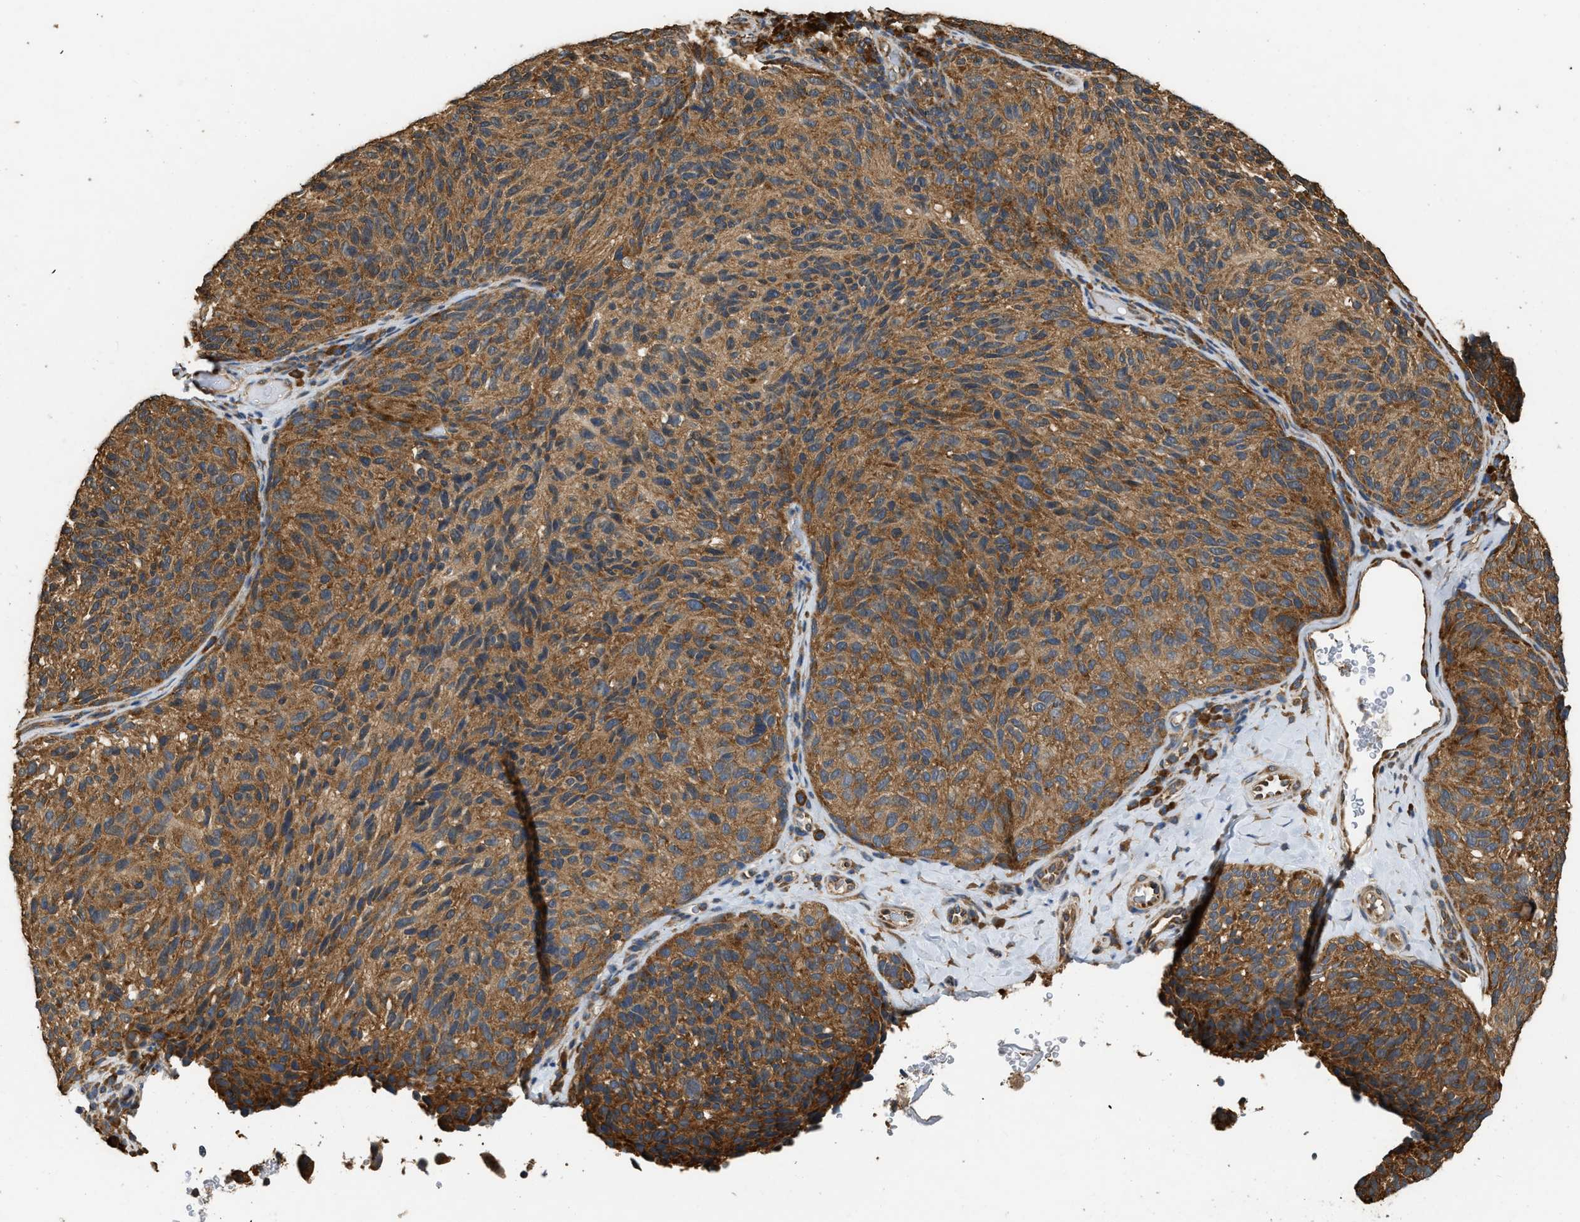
{"staining": {"intensity": "moderate", "quantity": ">75%", "location": "cytoplasmic/membranous"}, "tissue": "melanoma", "cell_type": "Tumor cells", "image_type": "cancer", "snomed": [{"axis": "morphology", "description": "Malignant melanoma, NOS"}, {"axis": "topography", "description": "Skin"}], "caption": "This photomicrograph demonstrates IHC staining of human melanoma, with medium moderate cytoplasmic/membranous positivity in approximately >75% of tumor cells.", "gene": "SLC36A4", "patient": {"sex": "female", "age": 73}}